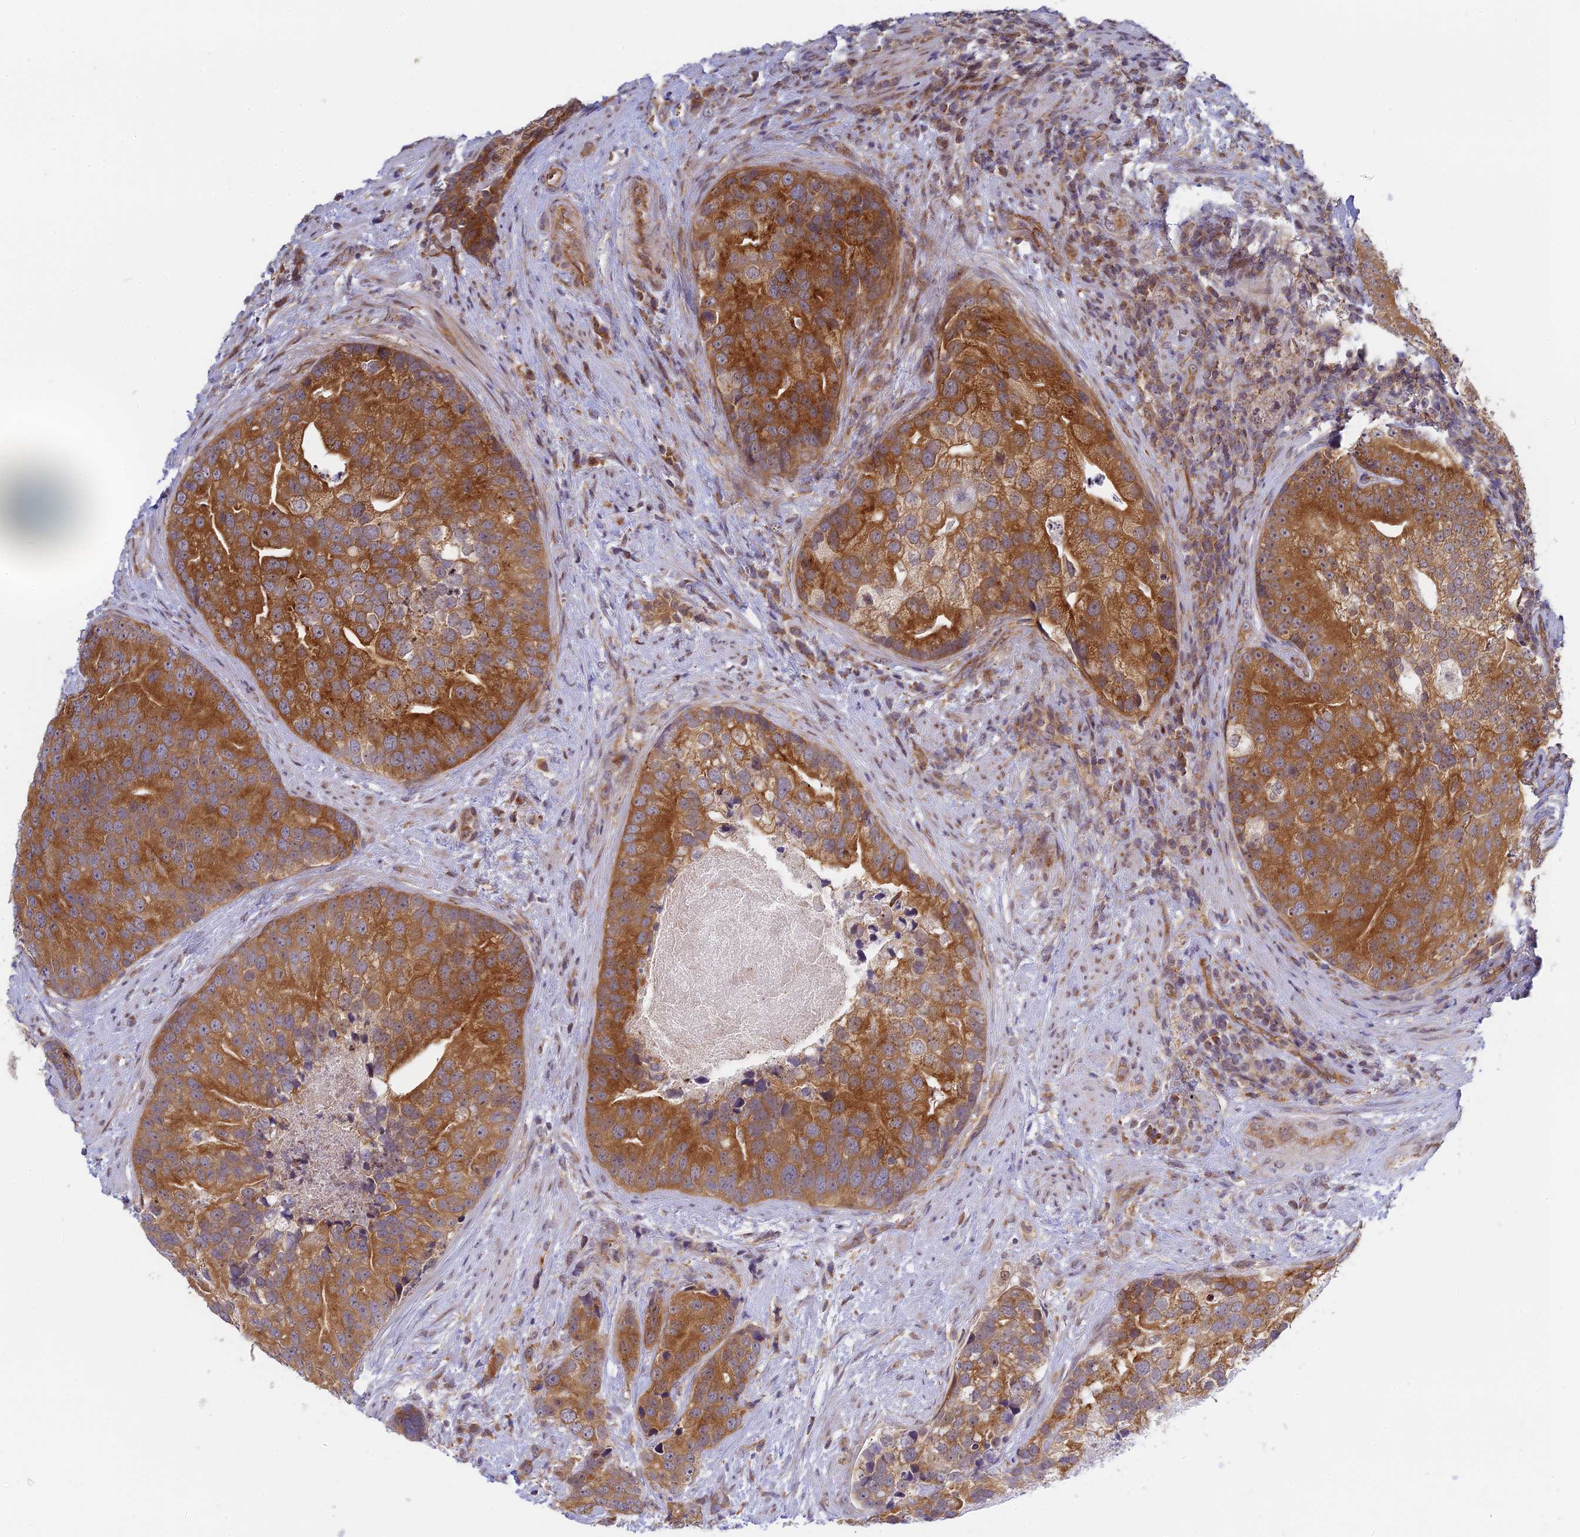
{"staining": {"intensity": "strong", "quantity": "25%-75%", "location": "cytoplasmic/membranous"}, "tissue": "prostate cancer", "cell_type": "Tumor cells", "image_type": "cancer", "snomed": [{"axis": "morphology", "description": "Adenocarcinoma, High grade"}, {"axis": "topography", "description": "Prostate"}], "caption": "Prostate adenocarcinoma (high-grade) stained with a protein marker exhibits strong staining in tumor cells.", "gene": "HOOK2", "patient": {"sex": "male", "age": 62}}